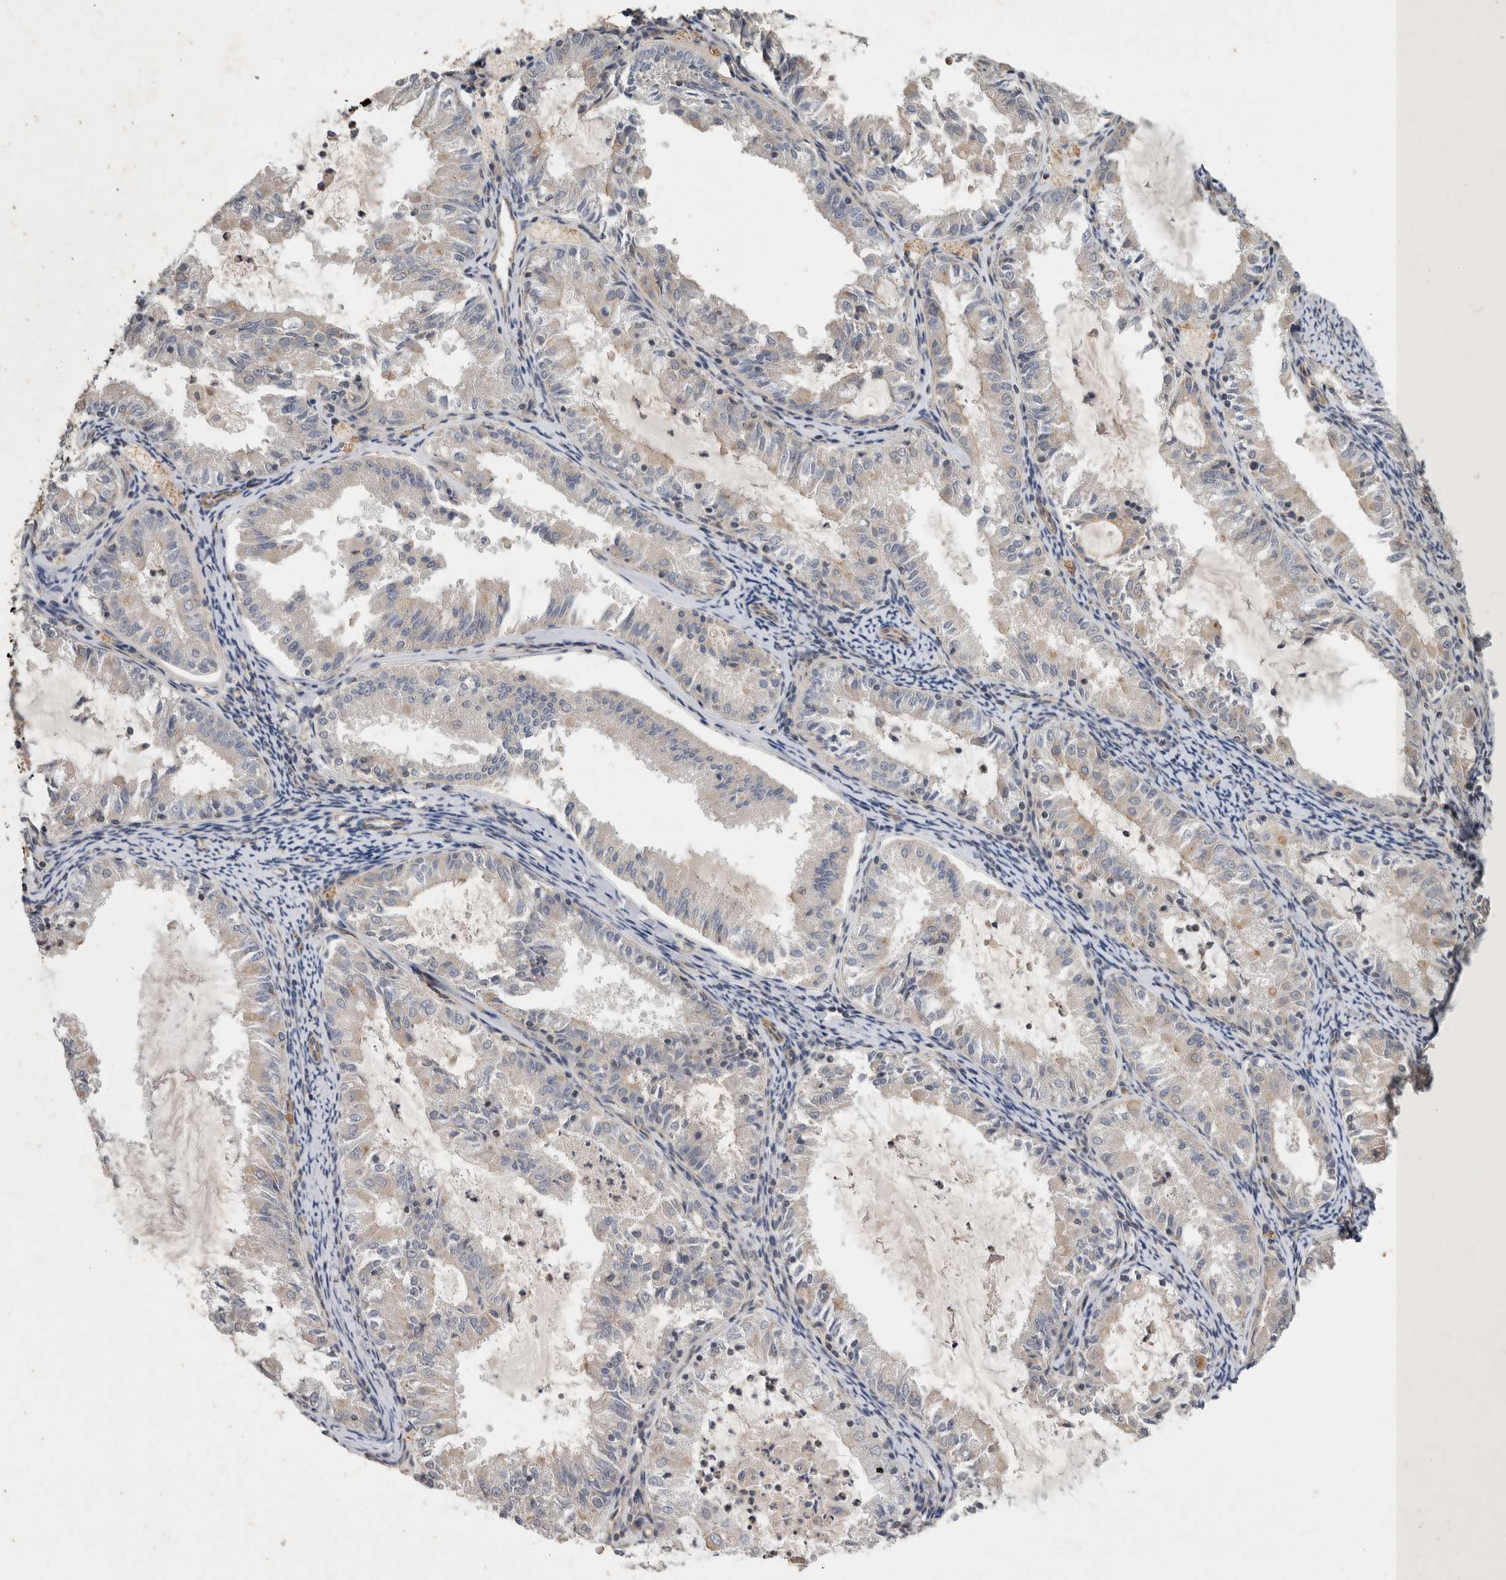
{"staining": {"intensity": "negative", "quantity": "none", "location": "none"}, "tissue": "endometrial cancer", "cell_type": "Tumor cells", "image_type": "cancer", "snomed": [{"axis": "morphology", "description": "Adenocarcinoma, NOS"}, {"axis": "topography", "description": "Endometrium"}], "caption": "Histopathology image shows no significant protein positivity in tumor cells of endometrial adenocarcinoma.", "gene": "MLPH", "patient": {"sex": "female", "age": 57}}